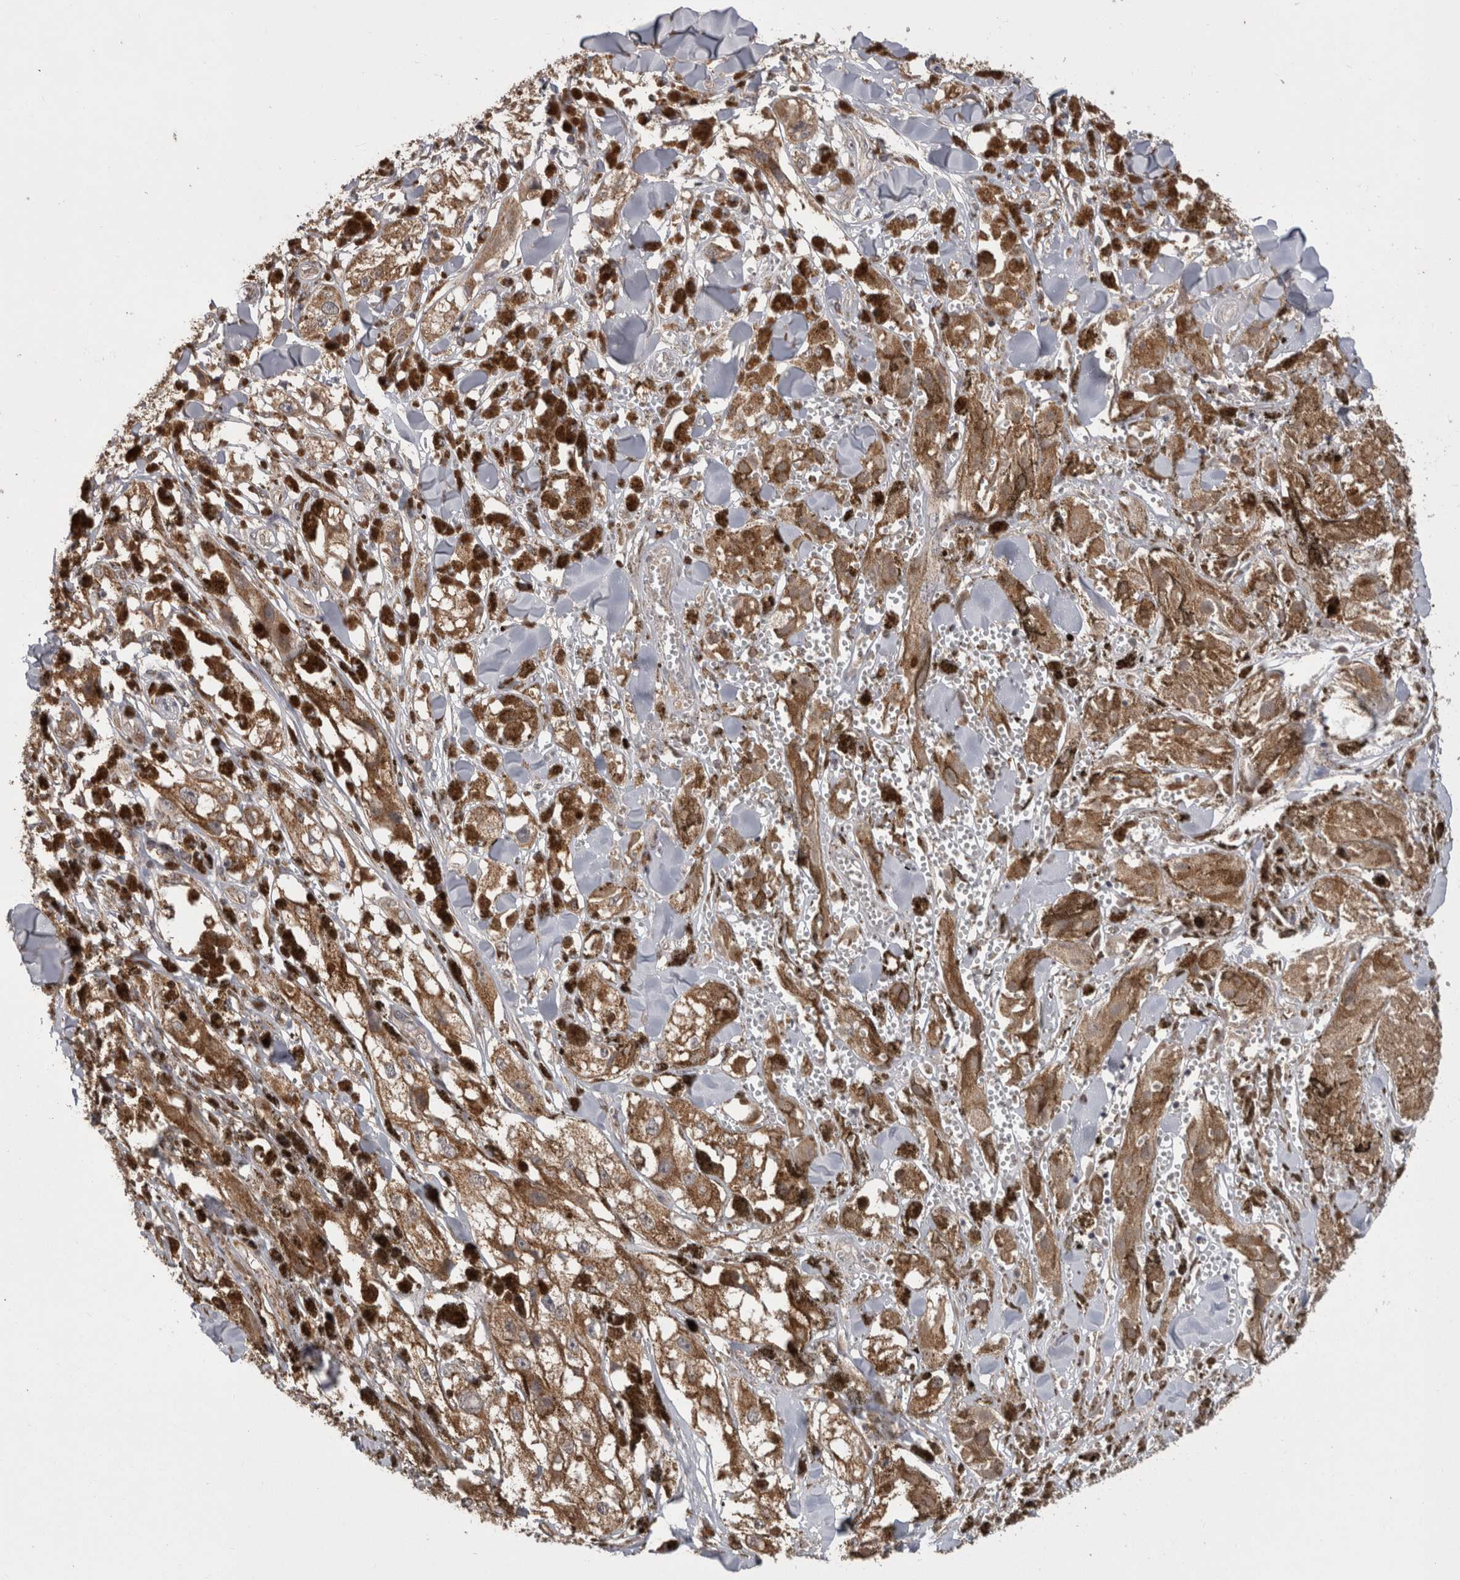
{"staining": {"intensity": "moderate", "quantity": ">75%", "location": "cytoplasmic/membranous"}, "tissue": "melanoma", "cell_type": "Tumor cells", "image_type": "cancer", "snomed": [{"axis": "morphology", "description": "Malignant melanoma, NOS"}, {"axis": "topography", "description": "Skin"}], "caption": "Melanoma tissue reveals moderate cytoplasmic/membranous expression in about >75% of tumor cells, visualized by immunohistochemistry.", "gene": "PREP", "patient": {"sex": "male", "age": 88}}